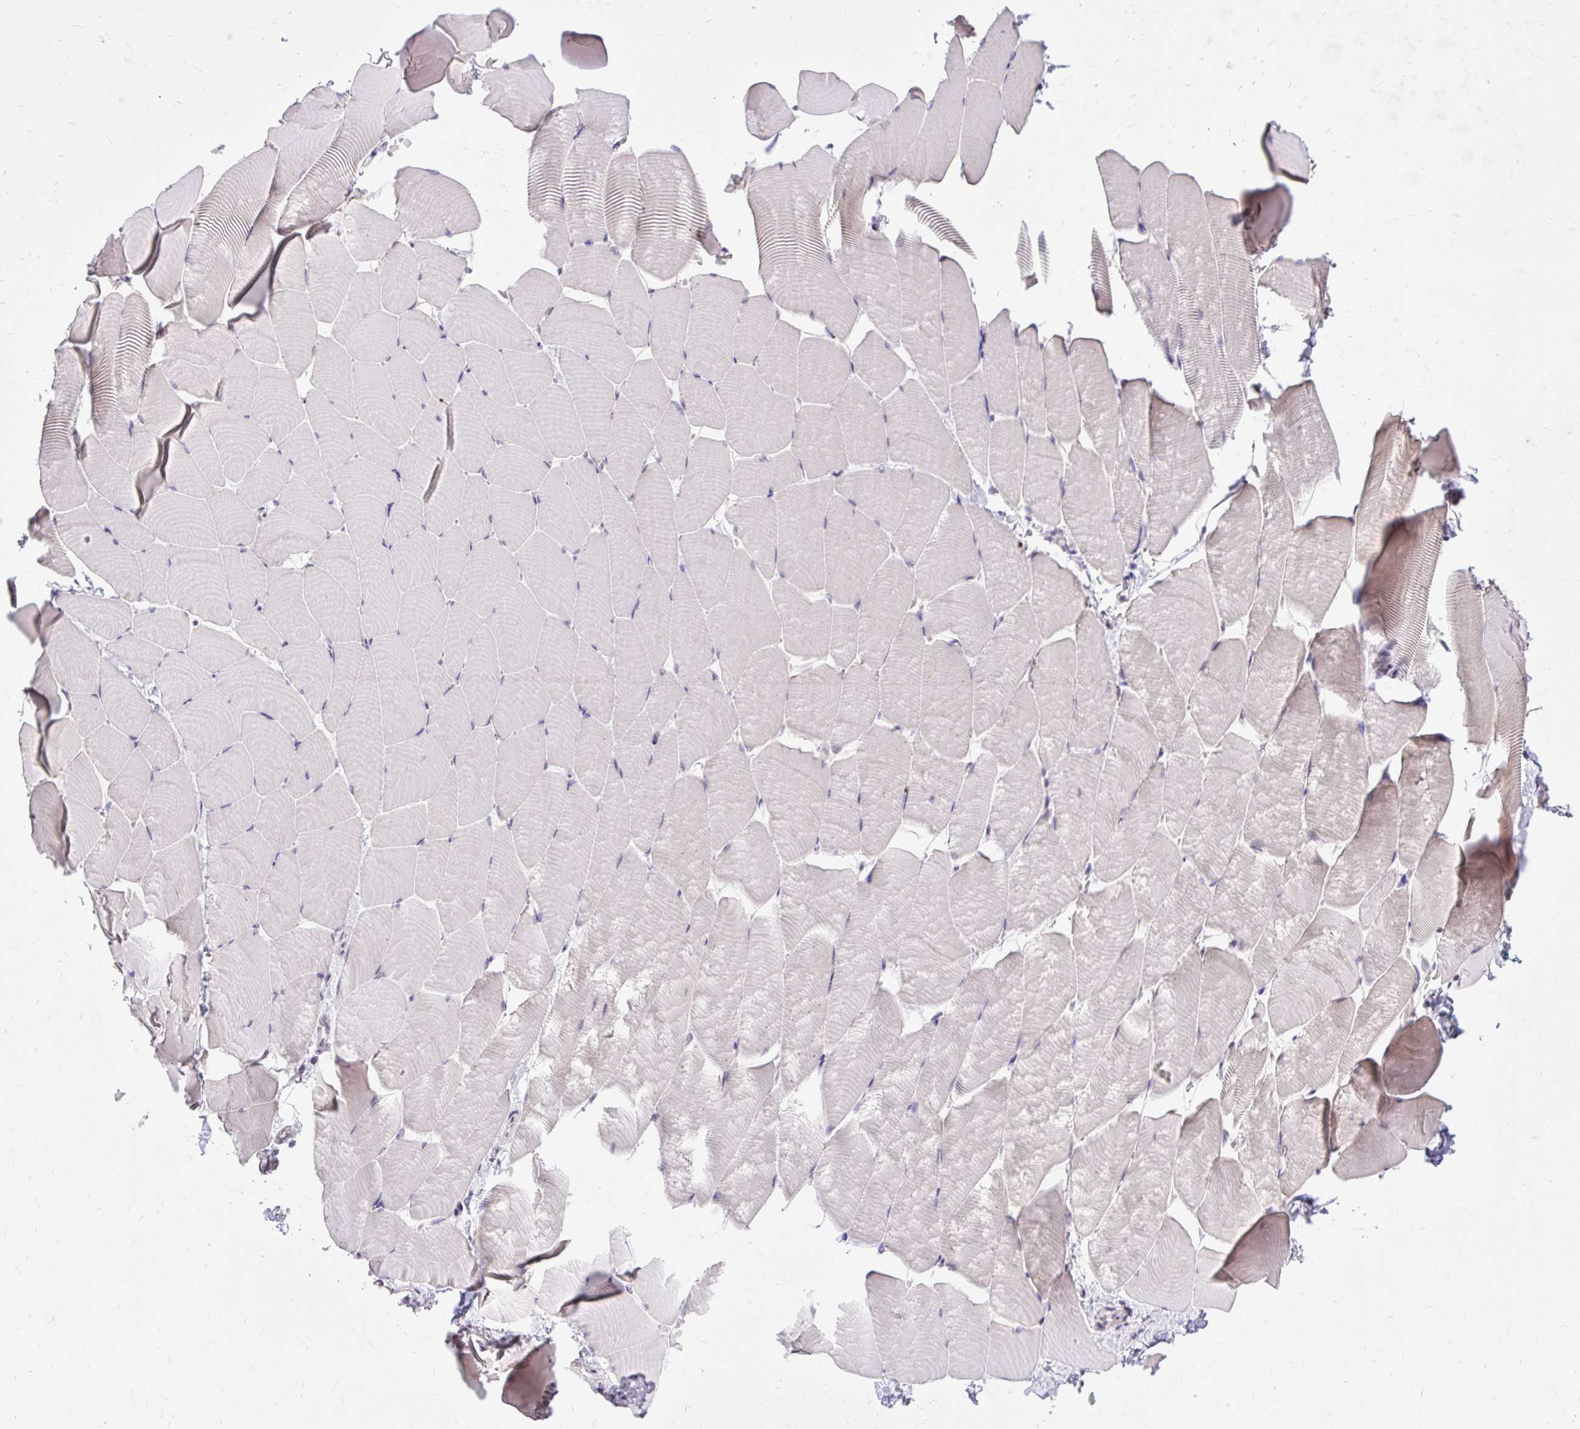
{"staining": {"intensity": "weak", "quantity": "<25%", "location": "cytoplasmic/membranous"}, "tissue": "skeletal muscle", "cell_type": "Myocytes", "image_type": "normal", "snomed": [{"axis": "morphology", "description": "Normal tissue, NOS"}, {"axis": "topography", "description": "Skeletal muscle"}], "caption": "DAB (3,3'-diaminobenzidine) immunohistochemical staining of normal skeletal muscle shows no significant positivity in myocytes. (Brightfield microscopy of DAB IHC at high magnification).", "gene": "CEACAM18", "patient": {"sex": "male", "age": 25}}